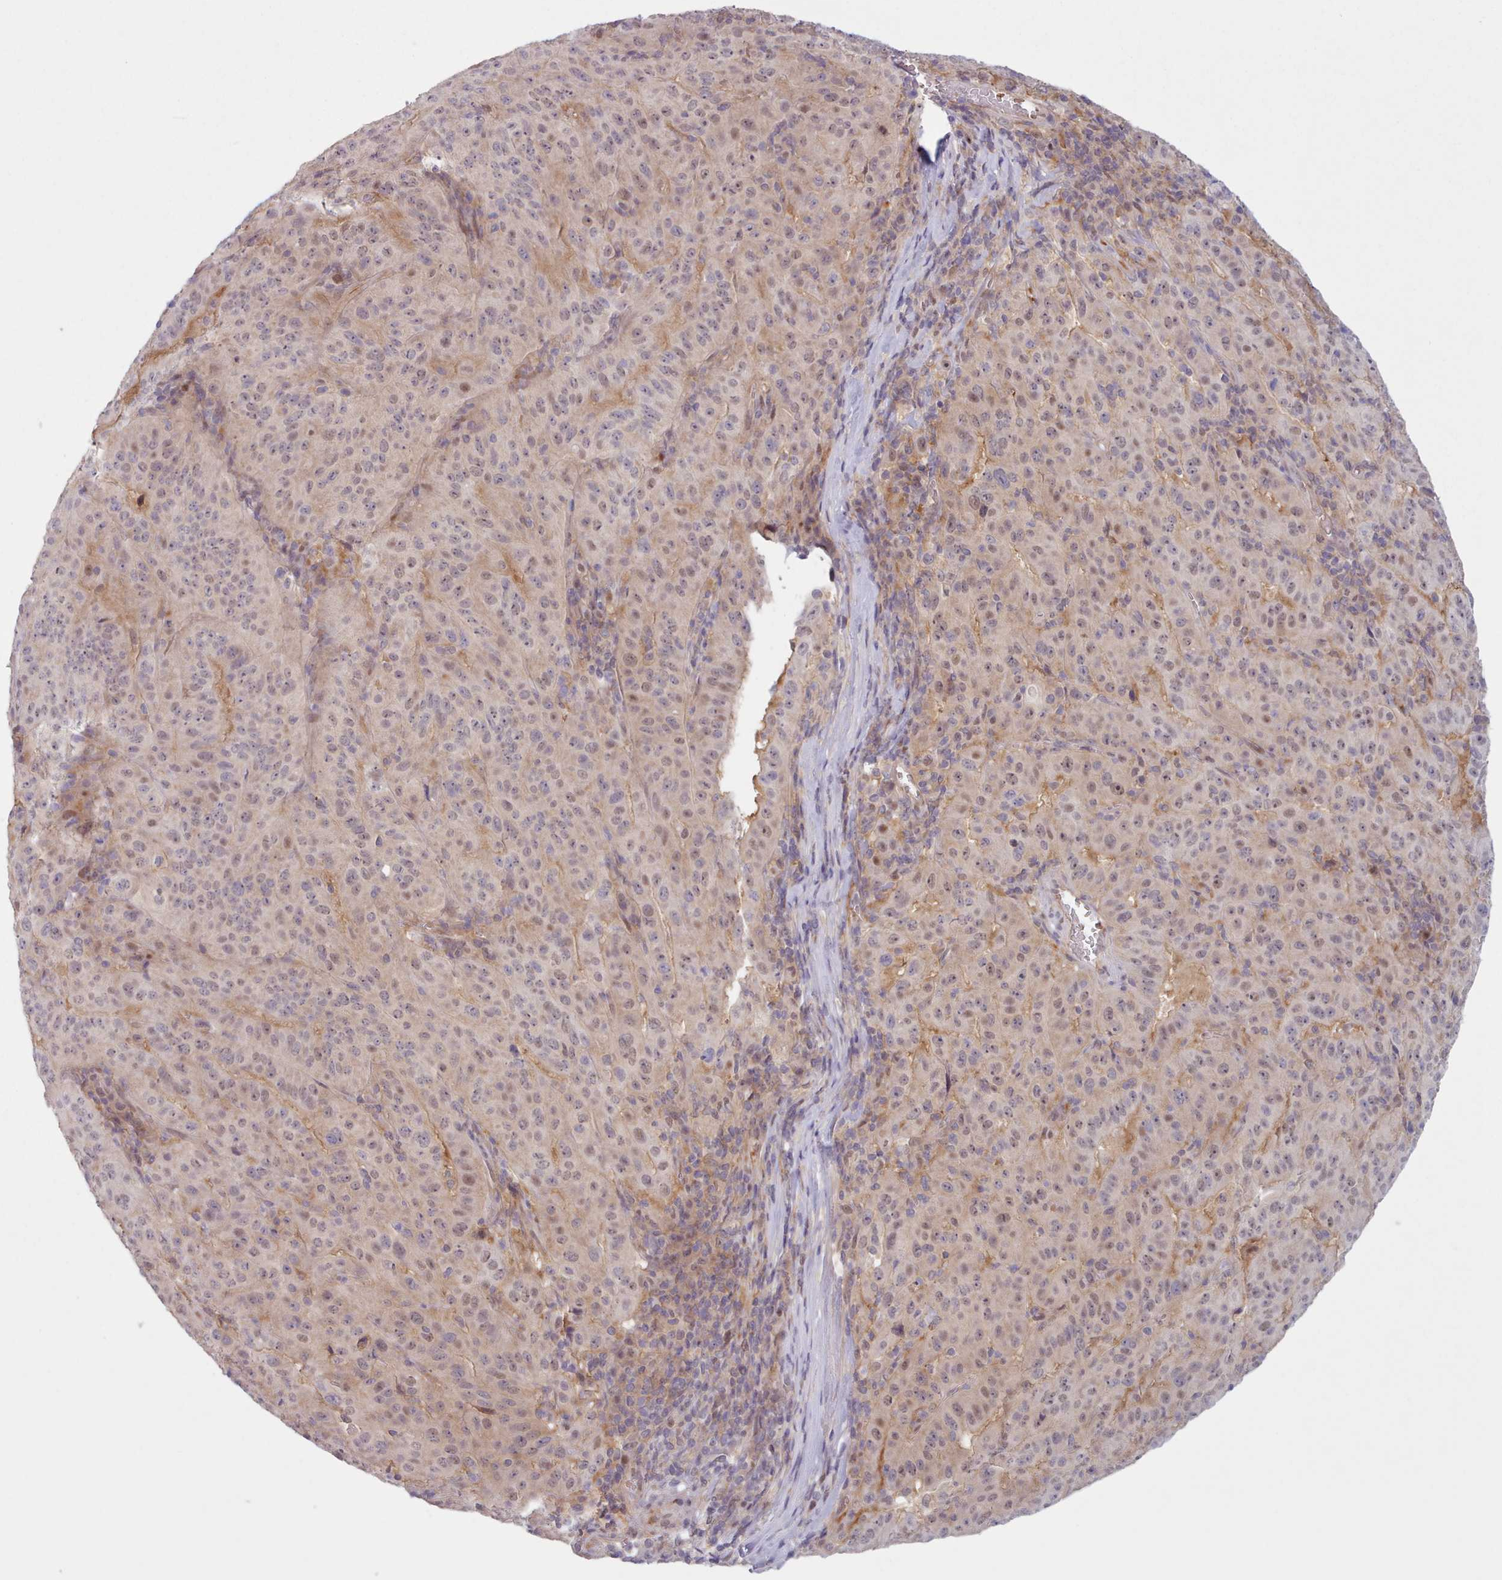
{"staining": {"intensity": "weak", "quantity": "<25%", "location": "cytoplasmic/membranous"}, "tissue": "pancreatic cancer", "cell_type": "Tumor cells", "image_type": "cancer", "snomed": [{"axis": "morphology", "description": "Adenocarcinoma, NOS"}, {"axis": "topography", "description": "Pancreas"}], "caption": "Immunohistochemical staining of pancreatic cancer (adenocarcinoma) shows no significant positivity in tumor cells.", "gene": "KBTBD7", "patient": {"sex": "male", "age": 63}}